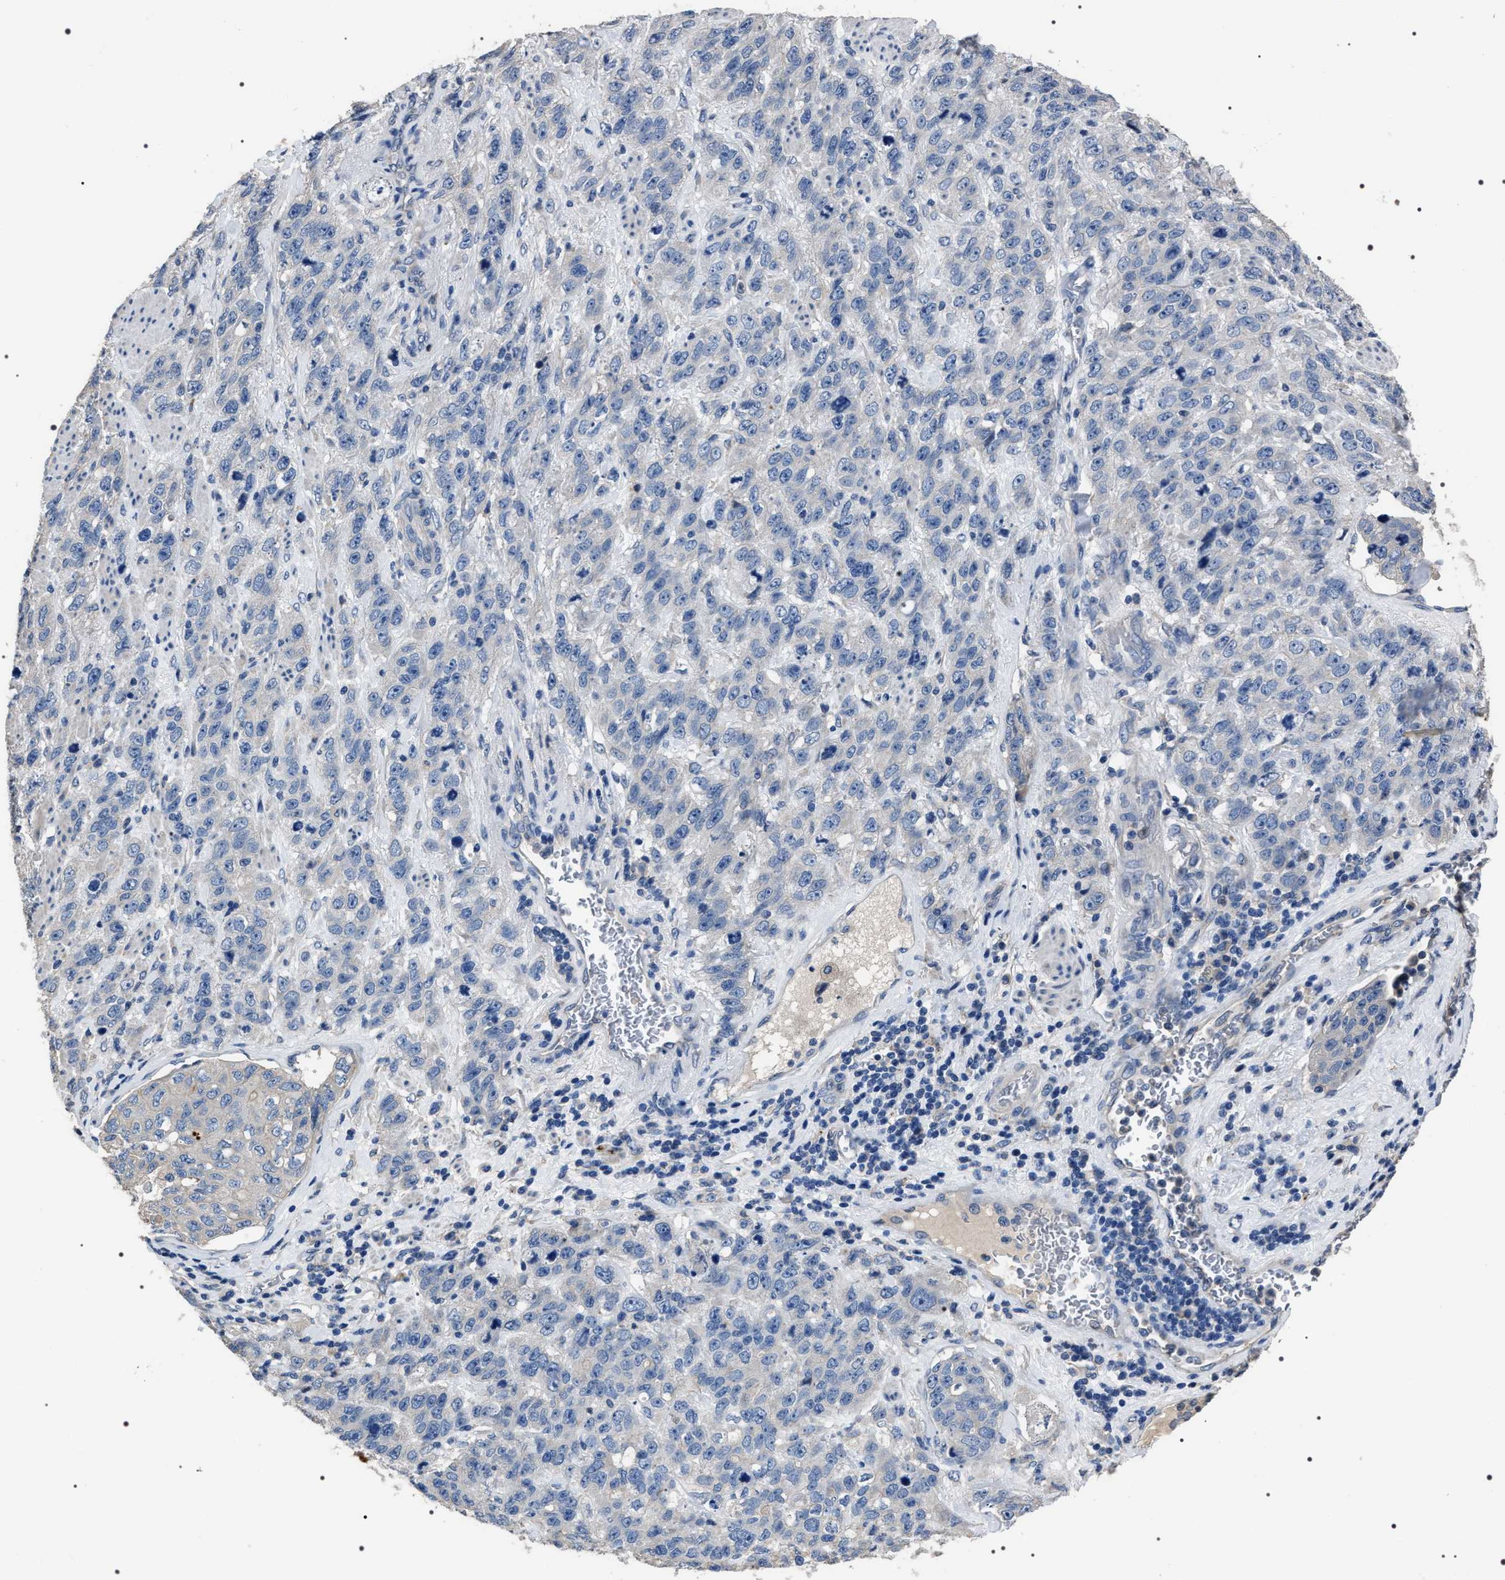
{"staining": {"intensity": "negative", "quantity": "none", "location": "none"}, "tissue": "stomach cancer", "cell_type": "Tumor cells", "image_type": "cancer", "snomed": [{"axis": "morphology", "description": "Adenocarcinoma, NOS"}, {"axis": "topography", "description": "Stomach"}], "caption": "Stomach adenocarcinoma was stained to show a protein in brown. There is no significant expression in tumor cells.", "gene": "TRIM54", "patient": {"sex": "male", "age": 48}}